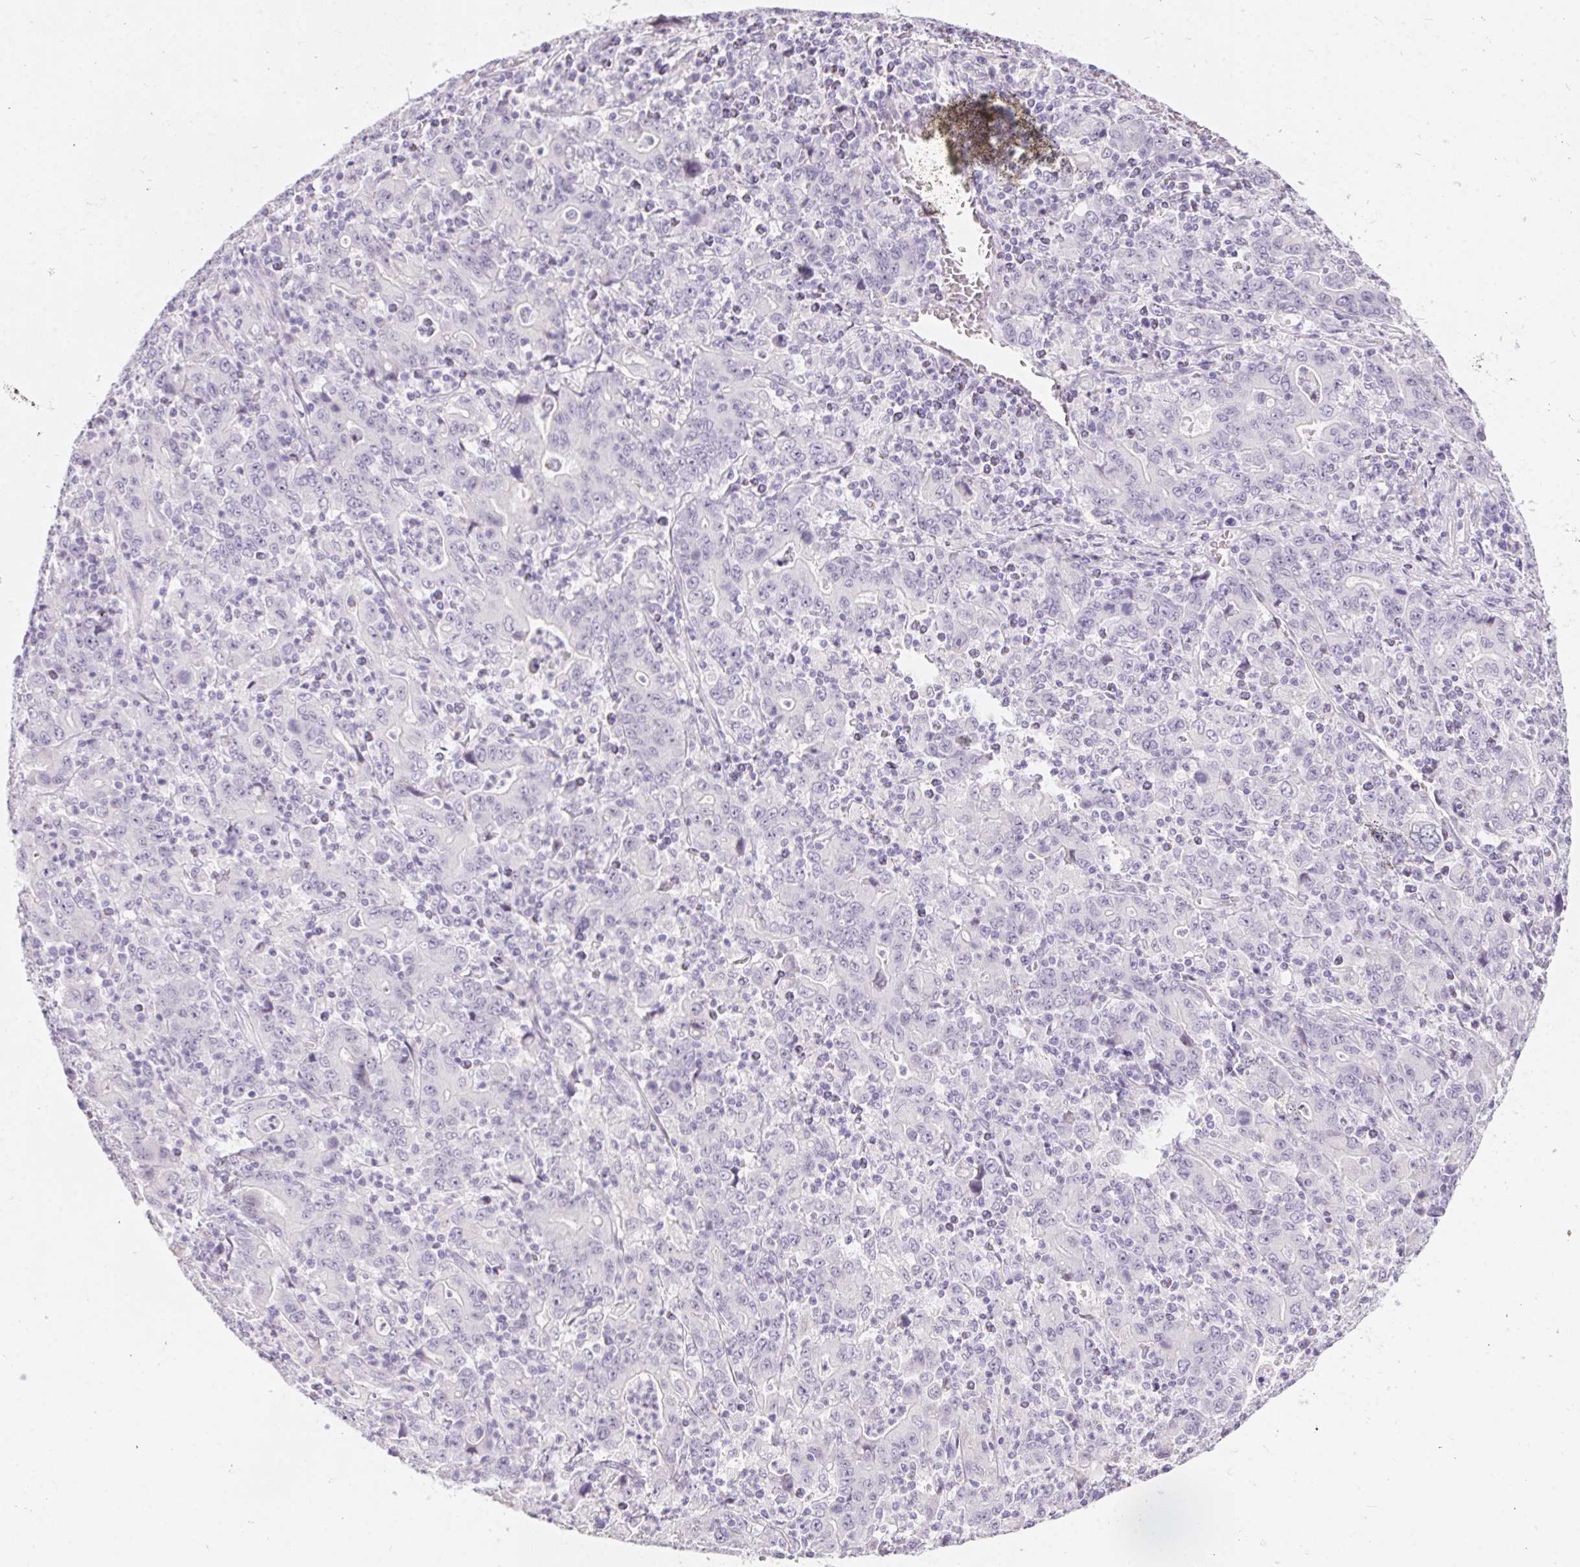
{"staining": {"intensity": "negative", "quantity": "none", "location": "none"}, "tissue": "stomach cancer", "cell_type": "Tumor cells", "image_type": "cancer", "snomed": [{"axis": "morphology", "description": "Adenocarcinoma, NOS"}, {"axis": "topography", "description": "Stomach, upper"}], "caption": "The image shows no staining of tumor cells in adenocarcinoma (stomach).", "gene": "MORC1", "patient": {"sex": "male", "age": 69}}